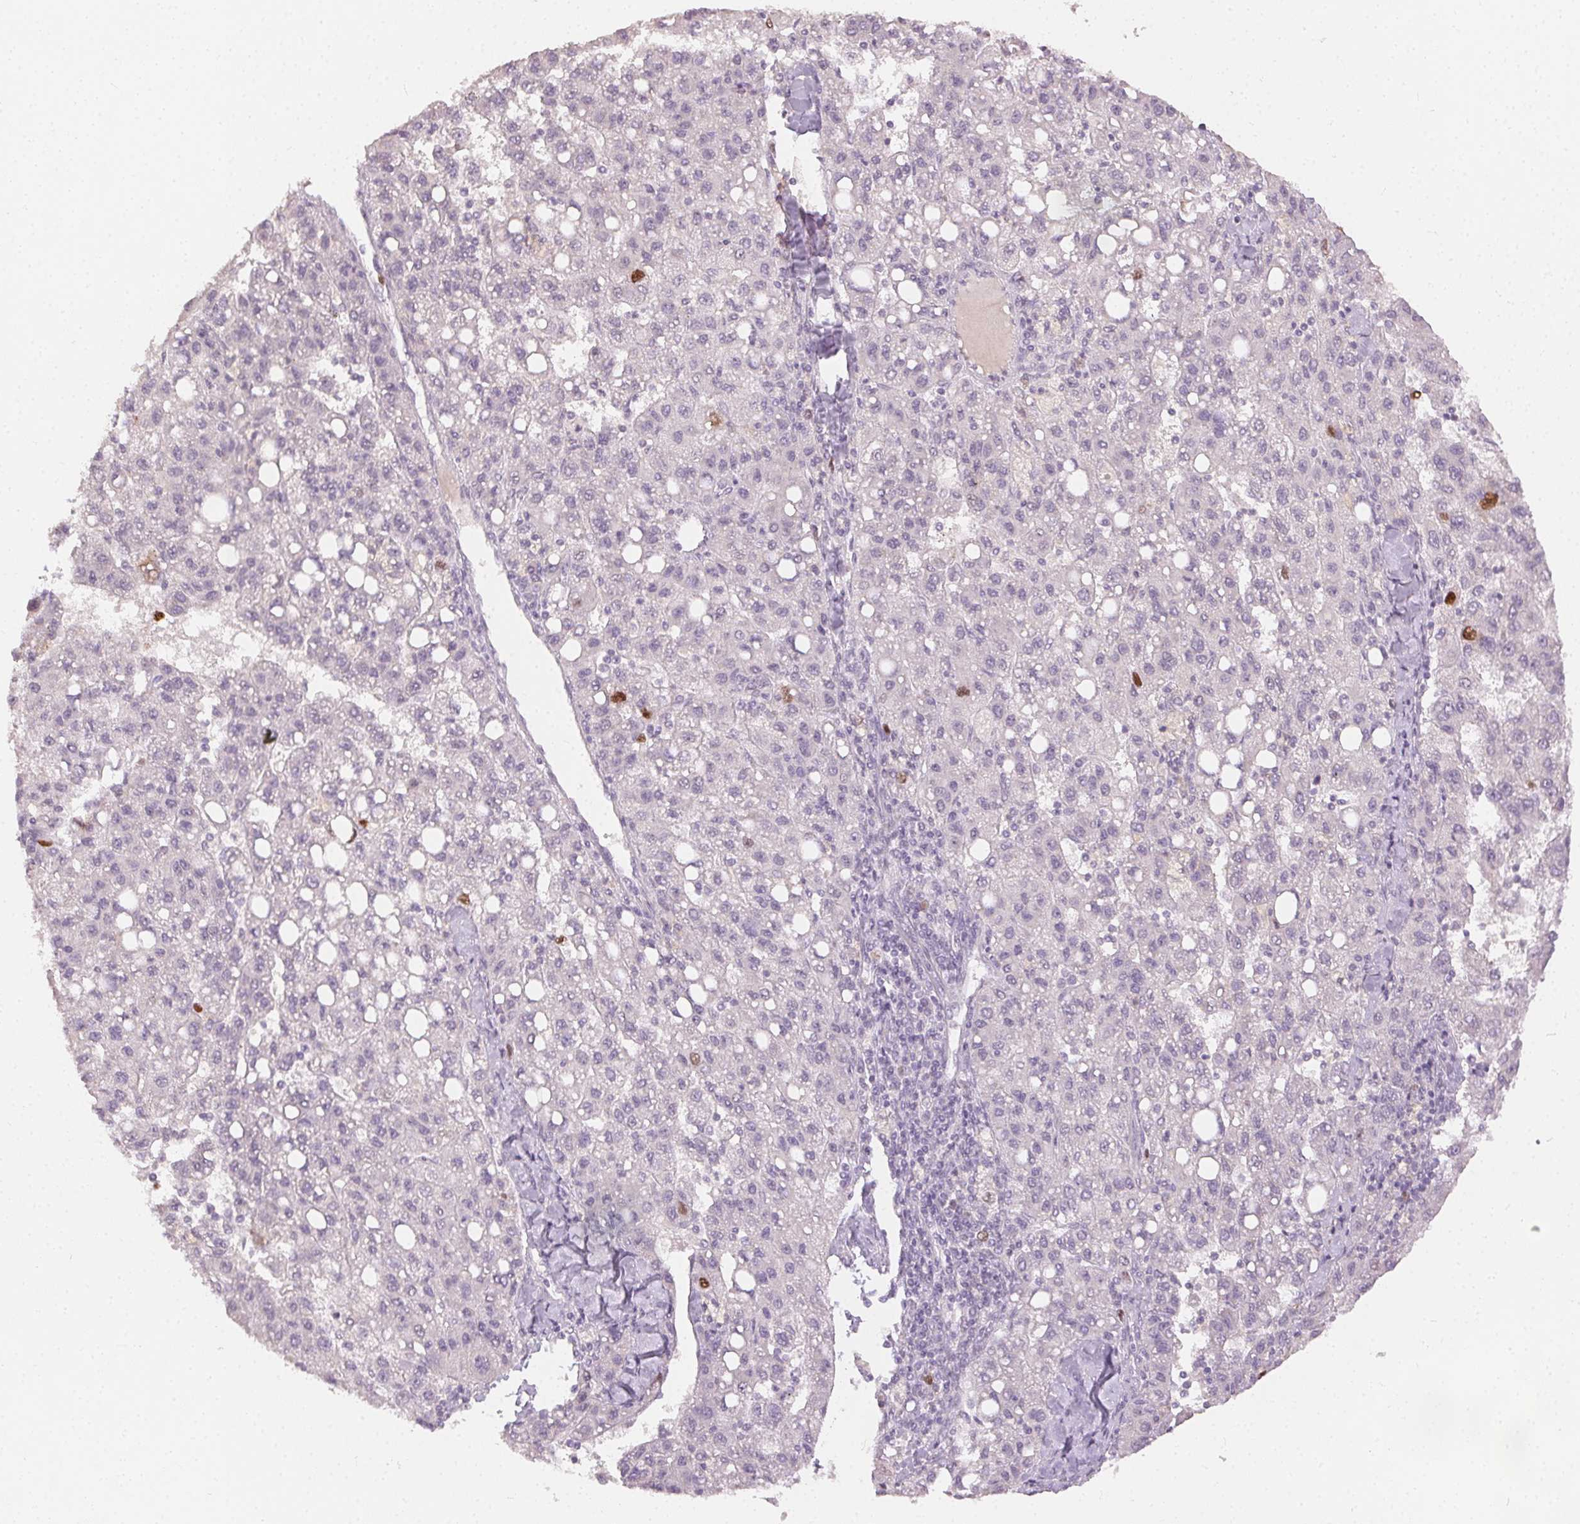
{"staining": {"intensity": "moderate", "quantity": "<25%", "location": "nuclear"}, "tissue": "liver cancer", "cell_type": "Tumor cells", "image_type": "cancer", "snomed": [{"axis": "morphology", "description": "Carcinoma, Hepatocellular, NOS"}, {"axis": "topography", "description": "Liver"}], "caption": "Protein expression analysis of liver hepatocellular carcinoma demonstrates moderate nuclear expression in about <25% of tumor cells. Nuclei are stained in blue.", "gene": "ANLN", "patient": {"sex": "female", "age": 82}}